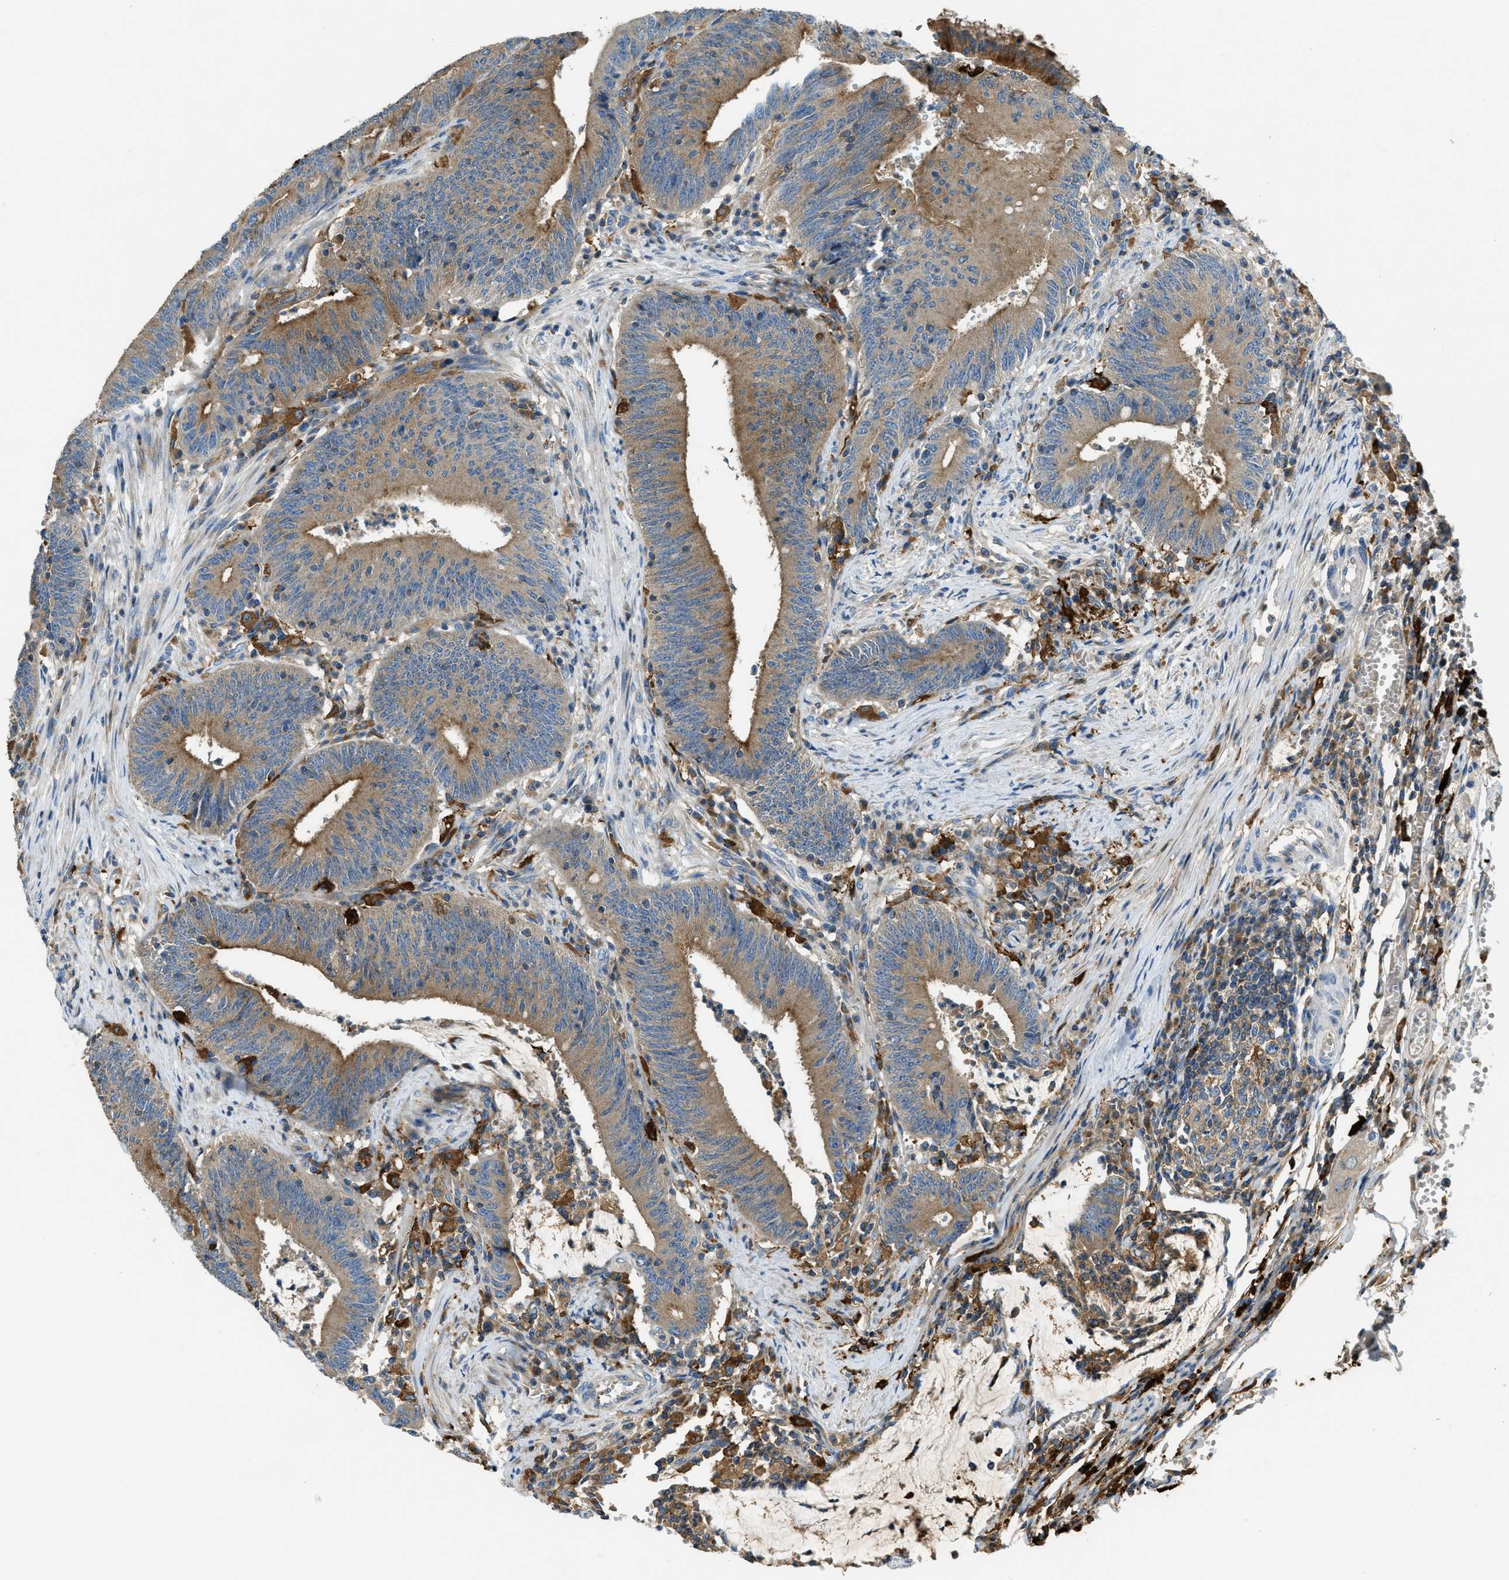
{"staining": {"intensity": "moderate", "quantity": ">75%", "location": "cytoplasmic/membranous"}, "tissue": "colorectal cancer", "cell_type": "Tumor cells", "image_type": "cancer", "snomed": [{"axis": "morphology", "description": "Normal tissue, NOS"}, {"axis": "morphology", "description": "Adenocarcinoma, NOS"}, {"axis": "topography", "description": "Rectum"}], "caption": "Human colorectal adenocarcinoma stained with a brown dye displays moderate cytoplasmic/membranous positive expression in about >75% of tumor cells.", "gene": "RFFL", "patient": {"sex": "female", "age": 66}}